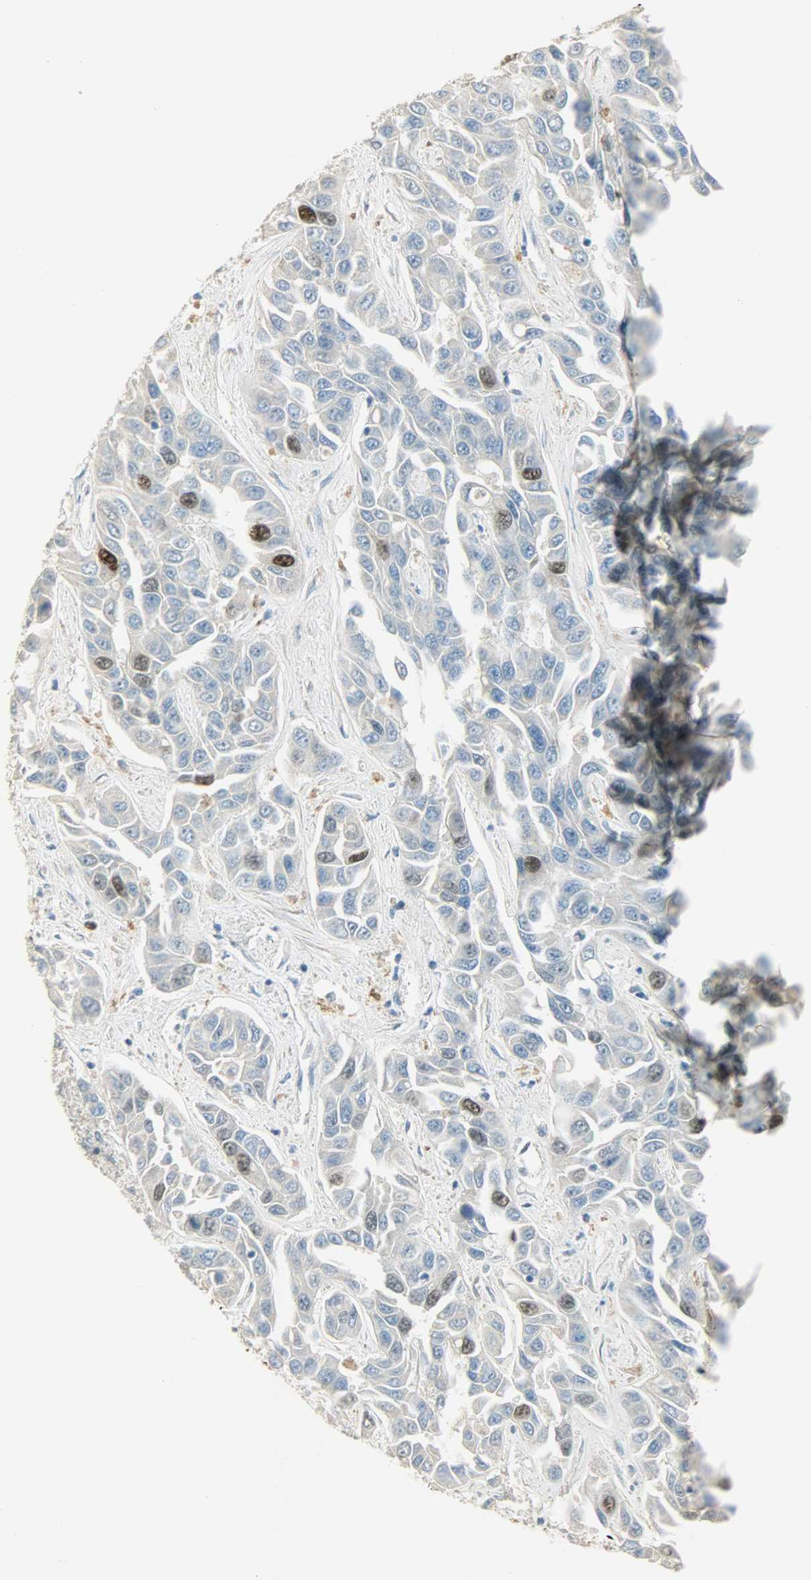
{"staining": {"intensity": "strong", "quantity": "<25%", "location": "nuclear"}, "tissue": "liver cancer", "cell_type": "Tumor cells", "image_type": "cancer", "snomed": [{"axis": "morphology", "description": "Cholangiocarcinoma"}, {"axis": "topography", "description": "Liver"}], "caption": "DAB (3,3'-diaminobenzidine) immunohistochemical staining of cholangiocarcinoma (liver) demonstrates strong nuclear protein positivity in approximately <25% of tumor cells.", "gene": "TPX2", "patient": {"sex": "female", "age": 52}}